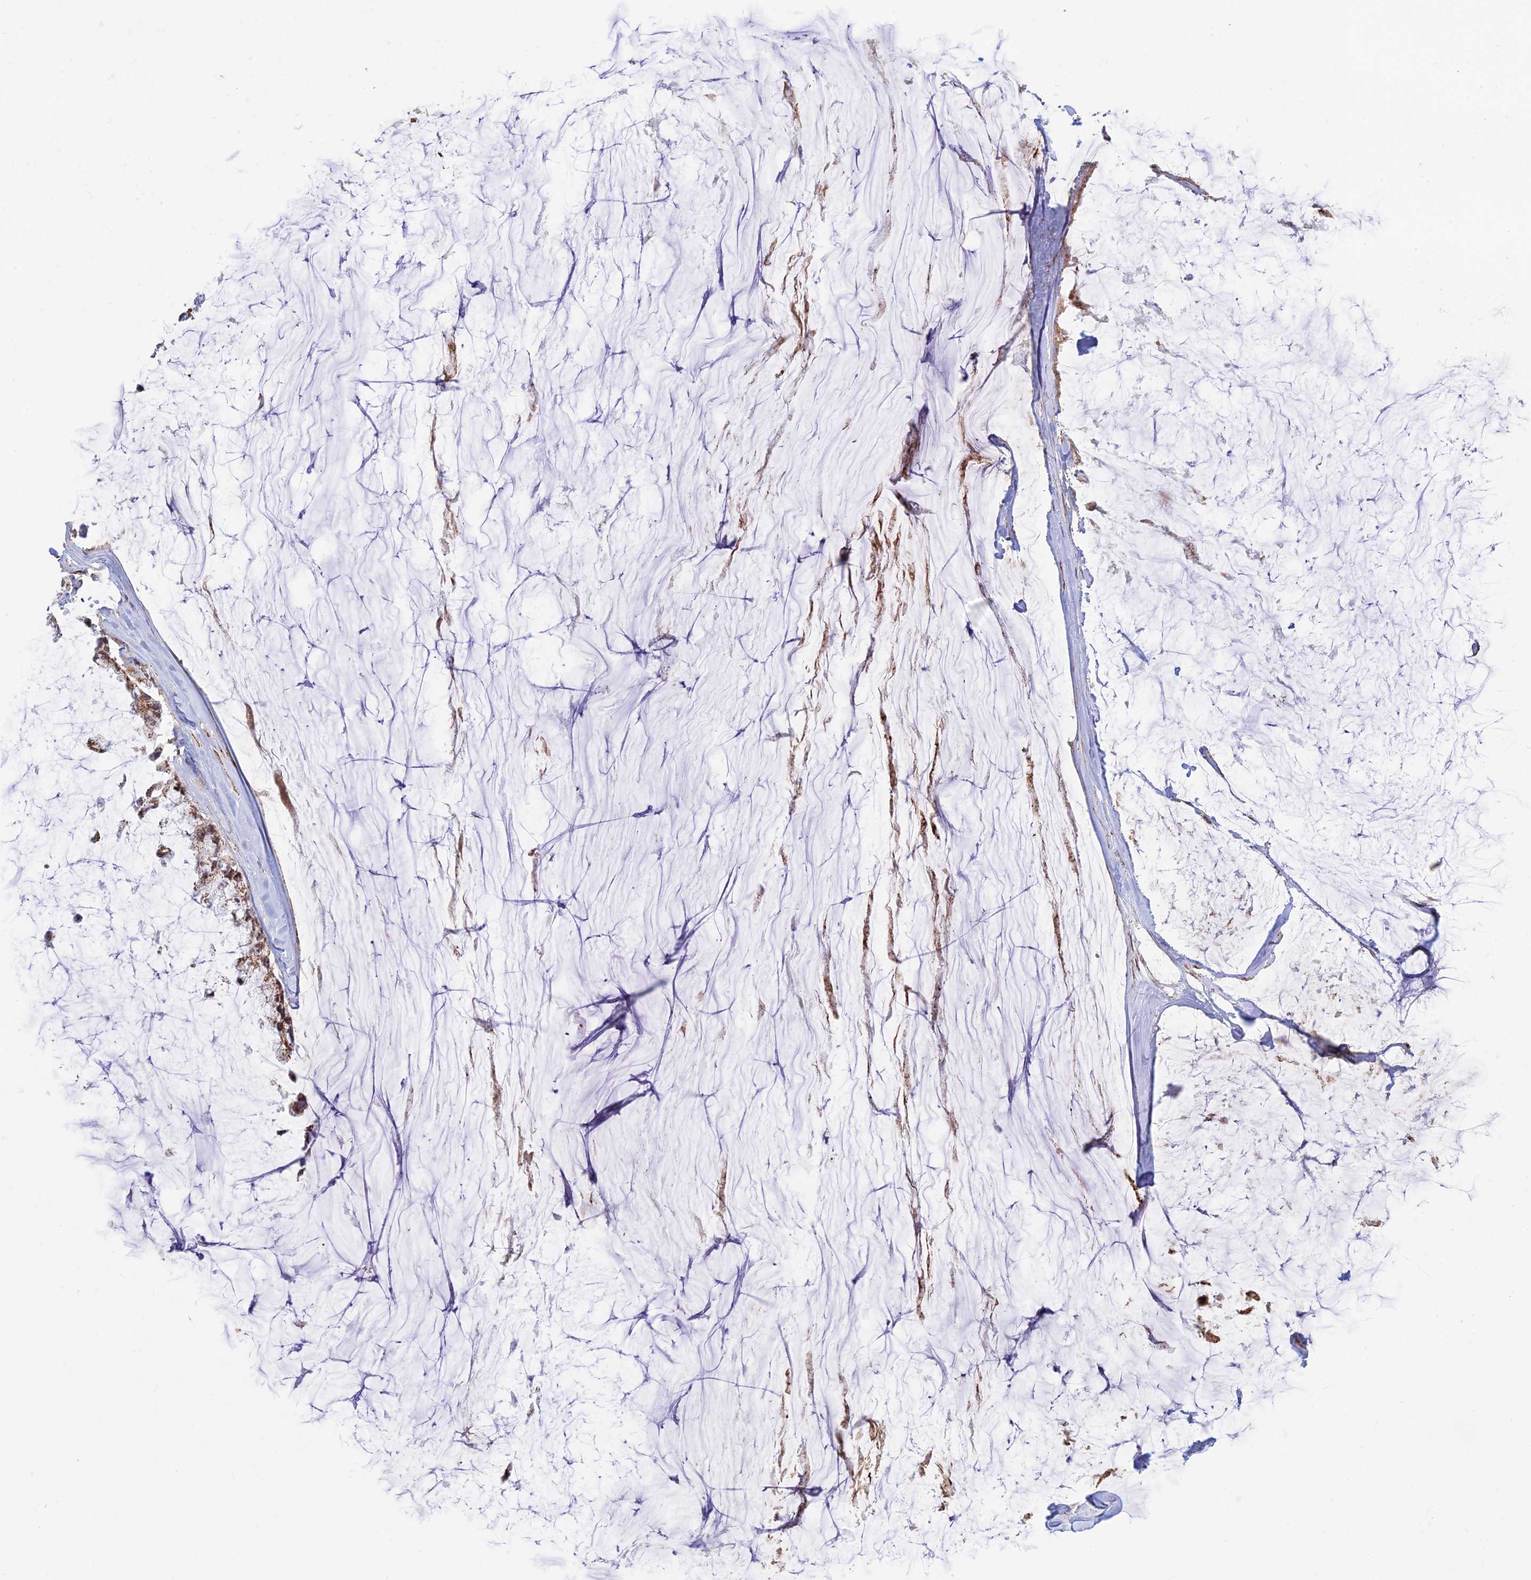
{"staining": {"intensity": "moderate", "quantity": ">75%", "location": "cytoplasmic/membranous"}, "tissue": "ovarian cancer", "cell_type": "Tumor cells", "image_type": "cancer", "snomed": [{"axis": "morphology", "description": "Cystadenocarcinoma, mucinous, NOS"}, {"axis": "topography", "description": "Ovary"}], "caption": "Human ovarian cancer (mucinous cystadenocarcinoma) stained with a protein marker shows moderate staining in tumor cells.", "gene": "POLR1G", "patient": {"sex": "female", "age": 39}}